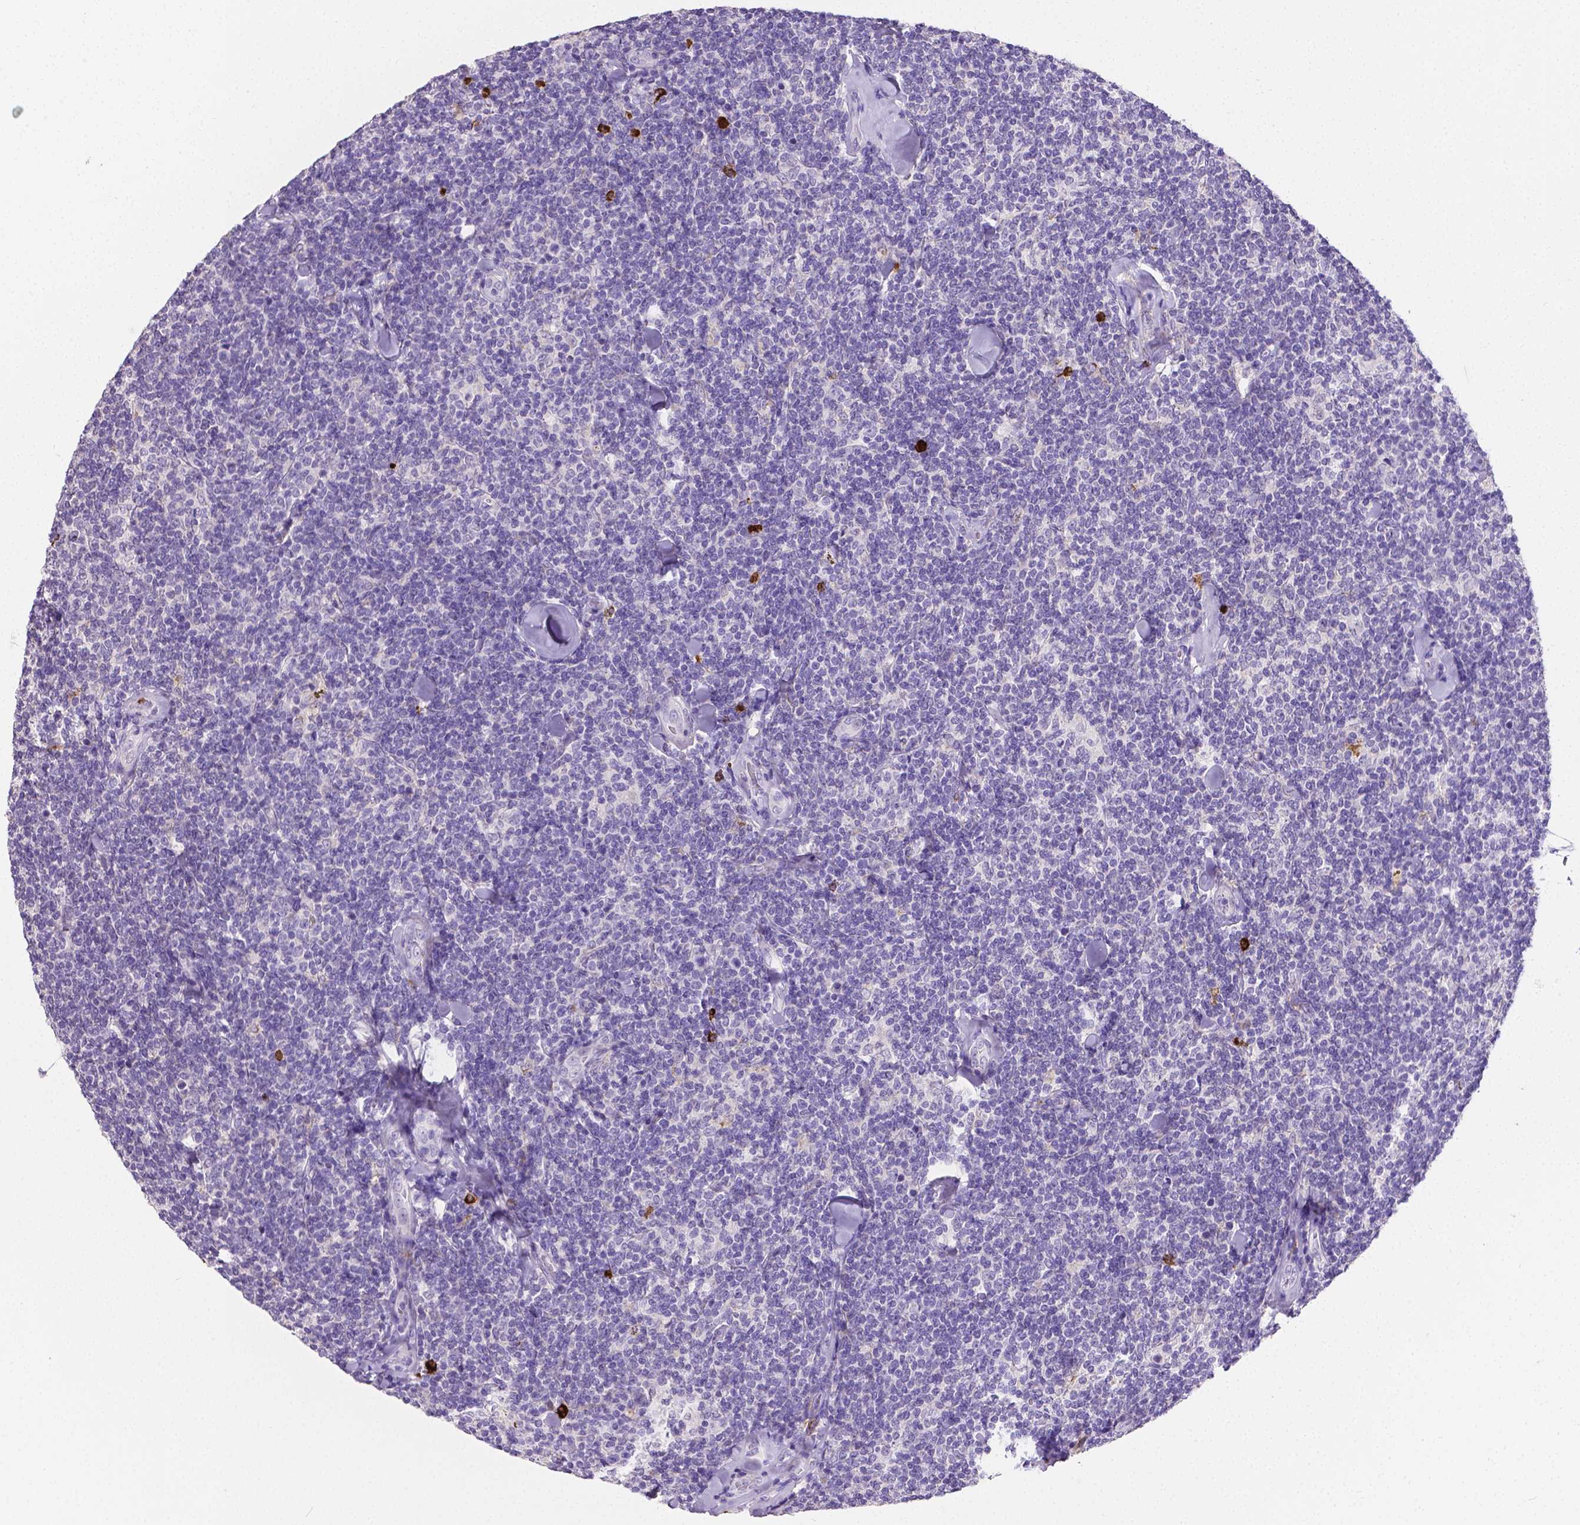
{"staining": {"intensity": "negative", "quantity": "none", "location": "none"}, "tissue": "lymphoma", "cell_type": "Tumor cells", "image_type": "cancer", "snomed": [{"axis": "morphology", "description": "Malignant lymphoma, non-Hodgkin's type, Low grade"}, {"axis": "topography", "description": "Lymph node"}], "caption": "Tumor cells show no significant staining in low-grade malignant lymphoma, non-Hodgkin's type.", "gene": "MMP9", "patient": {"sex": "female", "age": 56}}